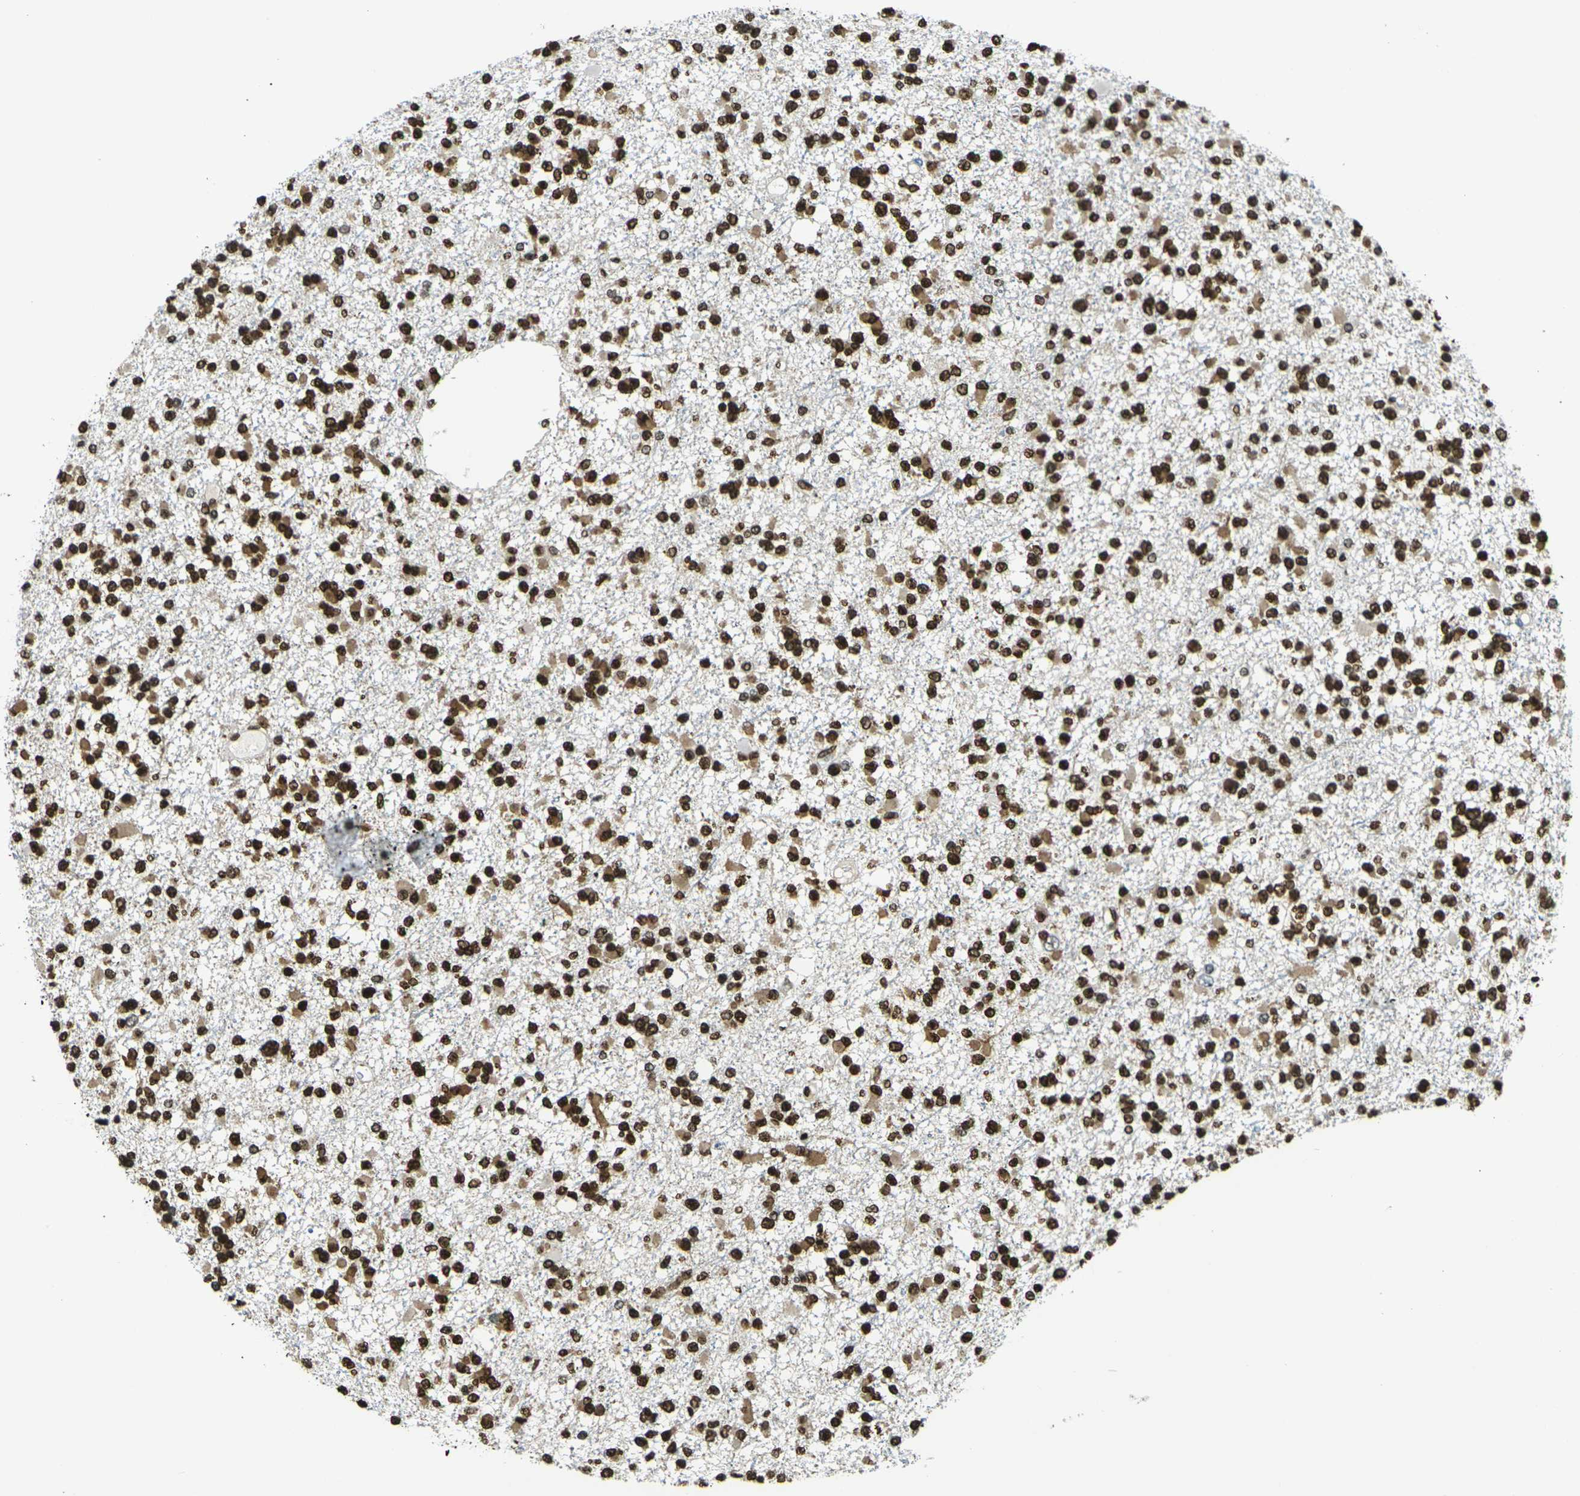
{"staining": {"intensity": "strong", "quantity": ">75%", "location": "nuclear"}, "tissue": "glioma", "cell_type": "Tumor cells", "image_type": "cancer", "snomed": [{"axis": "morphology", "description": "Glioma, malignant, Low grade"}, {"axis": "topography", "description": "Brain"}], "caption": "Immunohistochemistry (IHC) image of low-grade glioma (malignant) stained for a protein (brown), which reveals high levels of strong nuclear expression in about >75% of tumor cells.", "gene": "H1-2", "patient": {"sex": "female", "age": 22}}